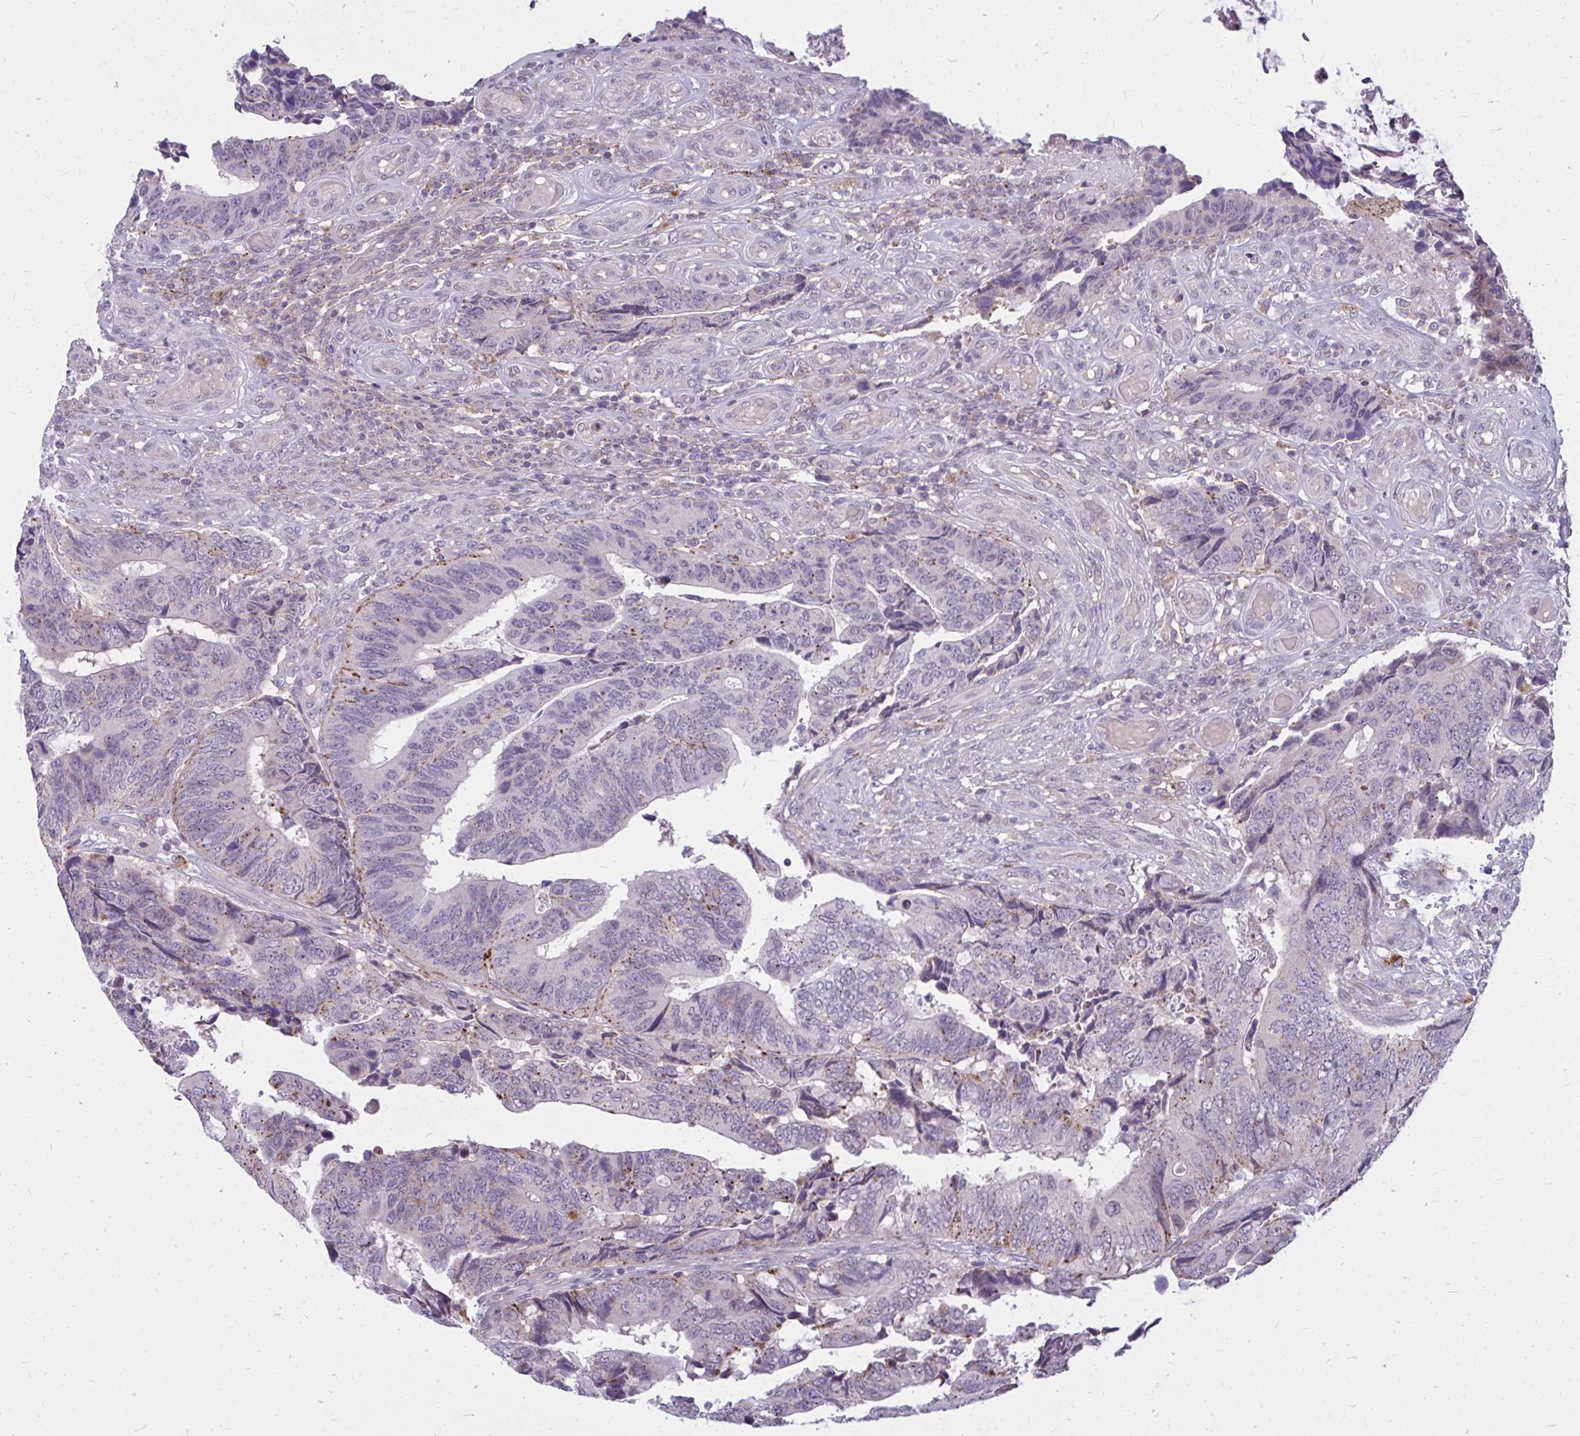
{"staining": {"intensity": "moderate", "quantity": "<25%", "location": "cytoplasmic/membranous"}, "tissue": "colorectal cancer", "cell_type": "Tumor cells", "image_type": "cancer", "snomed": [{"axis": "morphology", "description": "Adenocarcinoma, NOS"}, {"axis": "topography", "description": "Colon"}], "caption": "A brown stain highlights moderate cytoplasmic/membranous positivity of a protein in human colorectal adenocarcinoma tumor cells.", "gene": "ZSCAN25", "patient": {"sex": "male", "age": 87}}